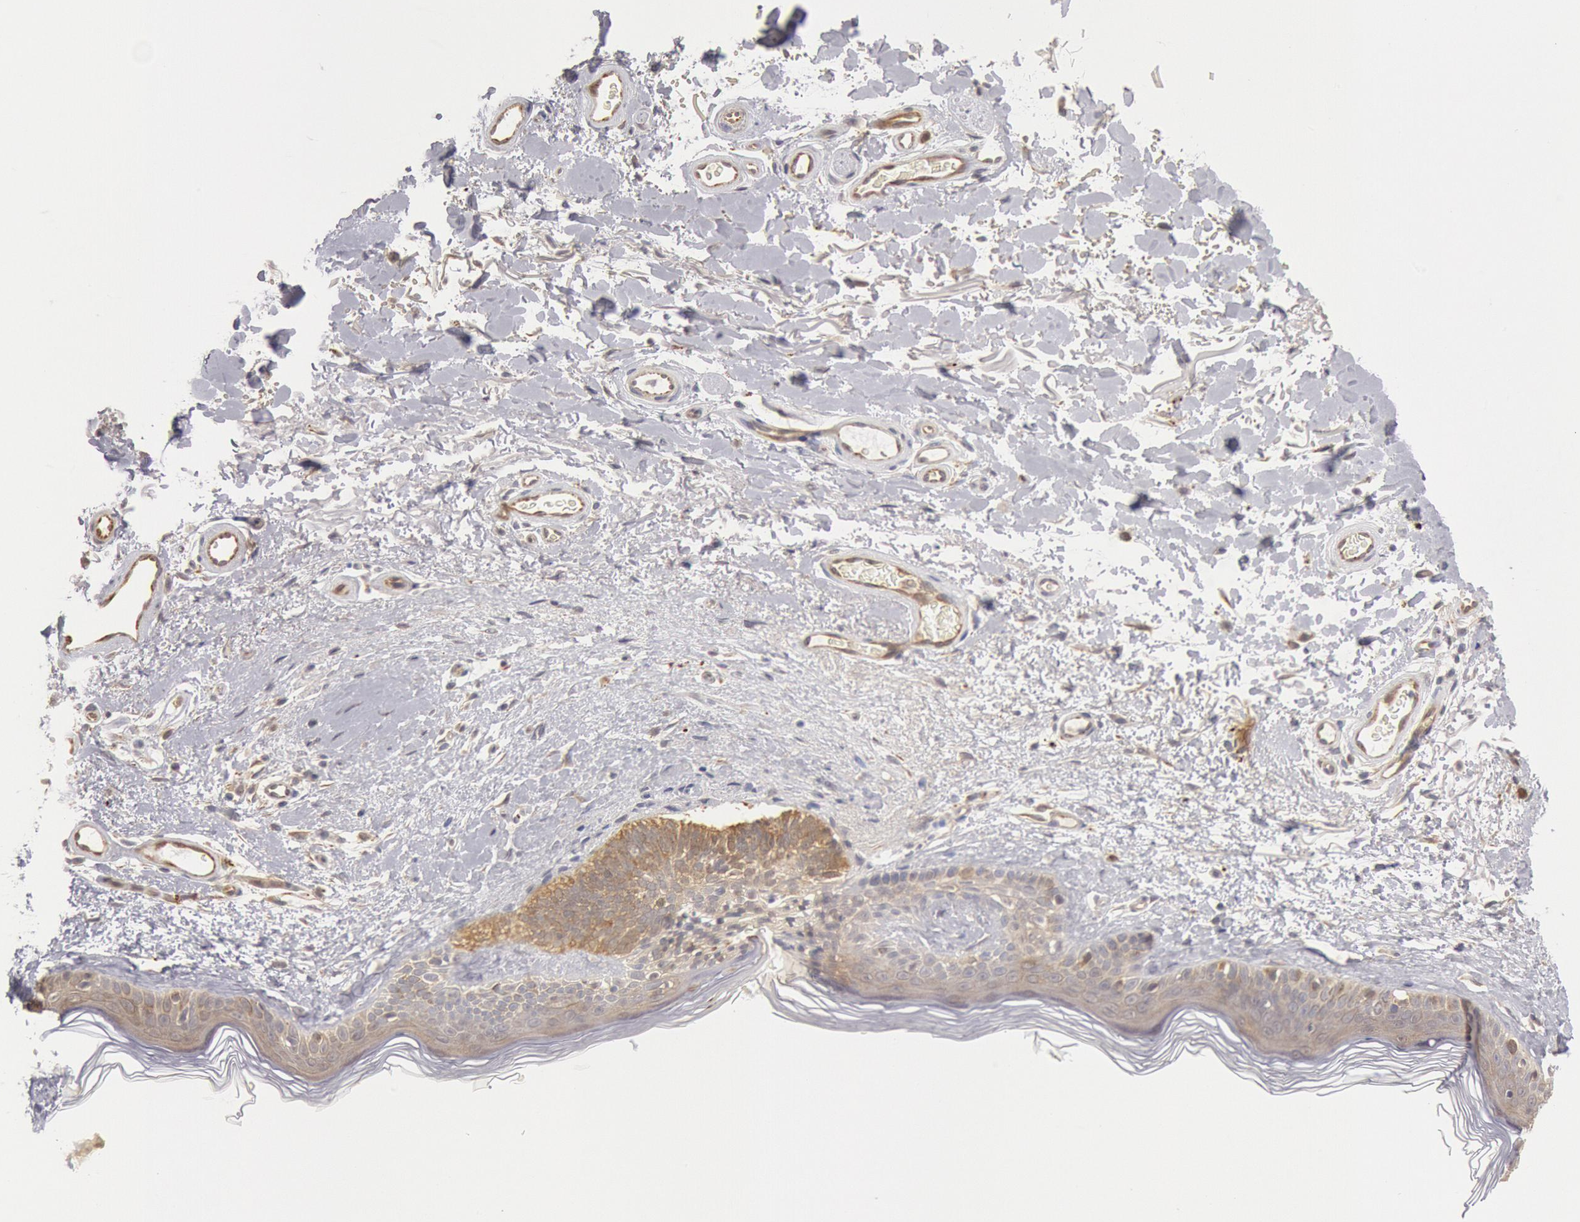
{"staining": {"intensity": "weak", "quantity": ">75%", "location": "cytoplasmic/membranous"}, "tissue": "skin", "cell_type": "Fibroblasts", "image_type": "normal", "snomed": [{"axis": "morphology", "description": "Normal tissue, NOS"}, {"axis": "topography", "description": "Skin"}], "caption": "Immunohistochemistry (IHC) micrograph of benign skin: skin stained using IHC reveals low levels of weak protein expression localized specifically in the cytoplasmic/membranous of fibroblasts, appearing as a cytoplasmic/membranous brown color.", "gene": "DNAJA1", "patient": {"sex": "male", "age": 63}}